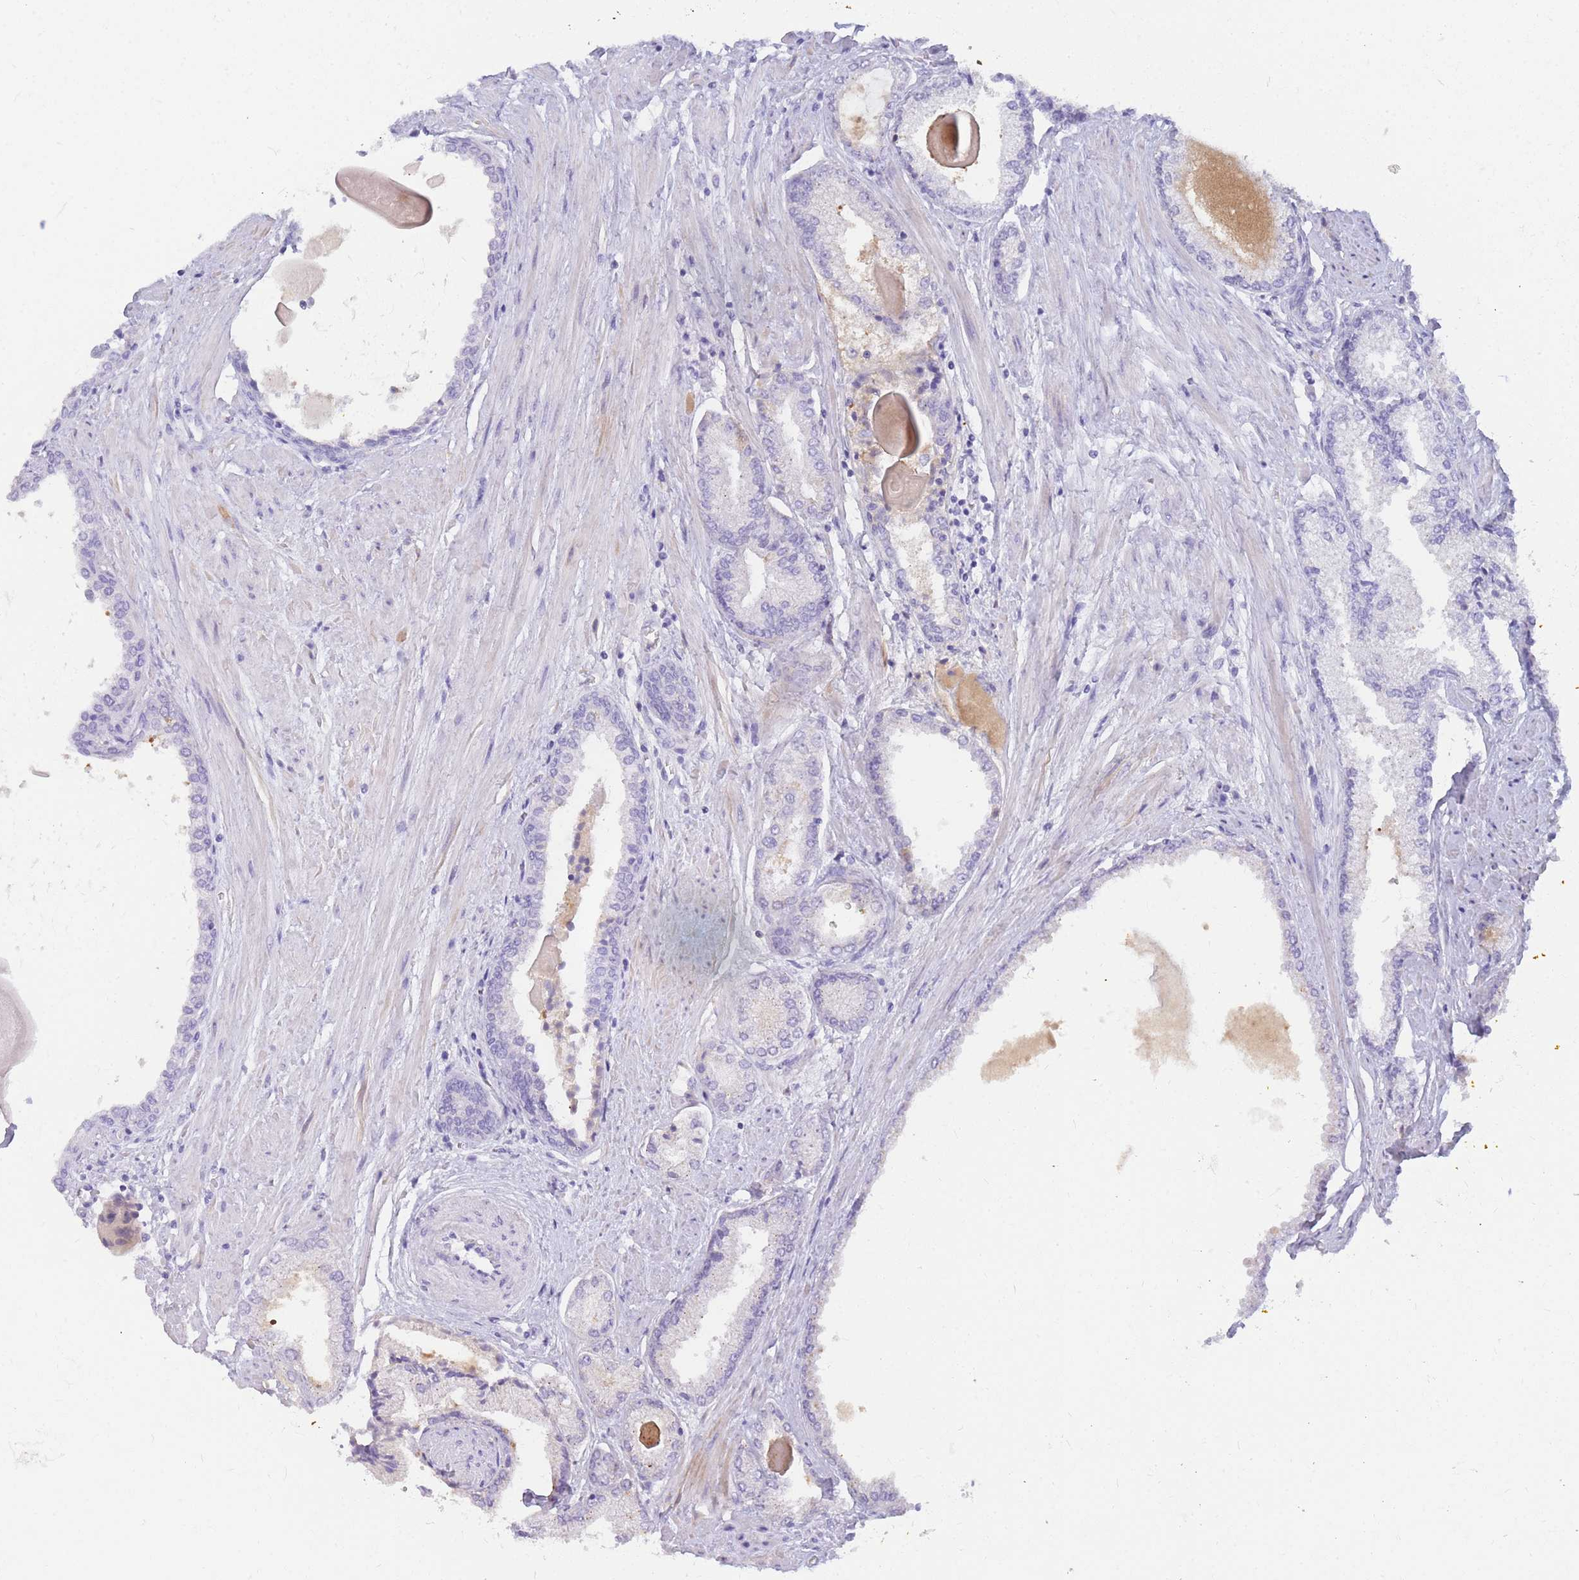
{"staining": {"intensity": "negative", "quantity": "none", "location": "none"}, "tissue": "prostate cancer", "cell_type": "Tumor cells", "image_type": "cancer", "snomed": [{"axis": "morphology", "description": "Adenocarcinoma, High grade"}, {"axis": "topography", "description": "Prostate"}], "caption": "Prostate cancer (adenocarcinoma (high-grade)) was stained to show a protein in brown. There is no significant staining in tumor cells.", "gene": "NKX1-2", "patient": {"sex": "male", "age": 68}}